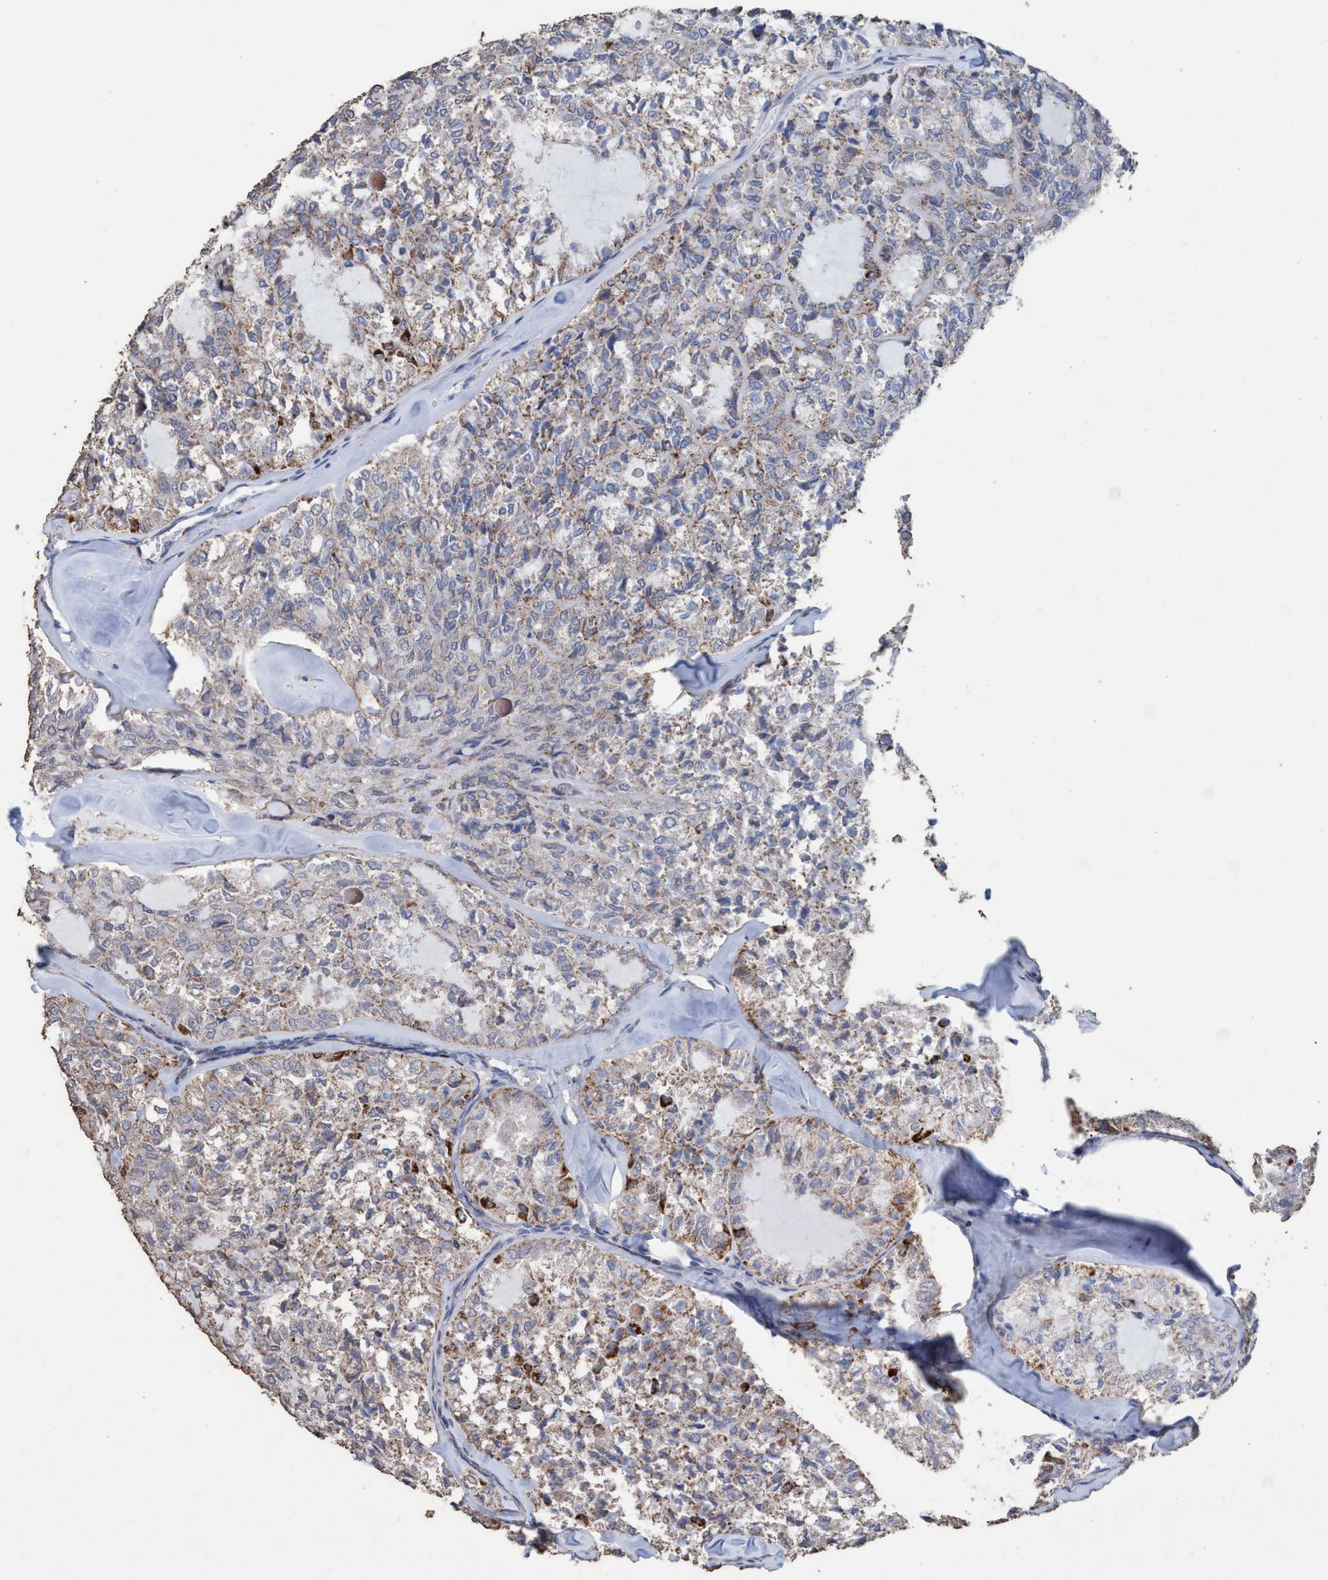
{"staining": {"intensity": "weak", "quantity": "25%-75%", "location": "cytoplasmic/membranous"}, "tissue": "thyroid cancer", "cell_type": "Tumor cells", "image_type": "cancer", "snomed": [{"axis": "morphology", "description": "Follicular adenoma carcinoma, NOS"}, {"axis": "topography", "description": "Thyroid gland"}], "caption": "Protein expression by immunohistochemistry displays weak cytoplasmic/membranous expression in about 25%-75% of tumor cells in thyroid cancer (follicular adenoma carcinoma).", "gene": "RSAD1", "patient": {"sex": "male", "age": 75}}